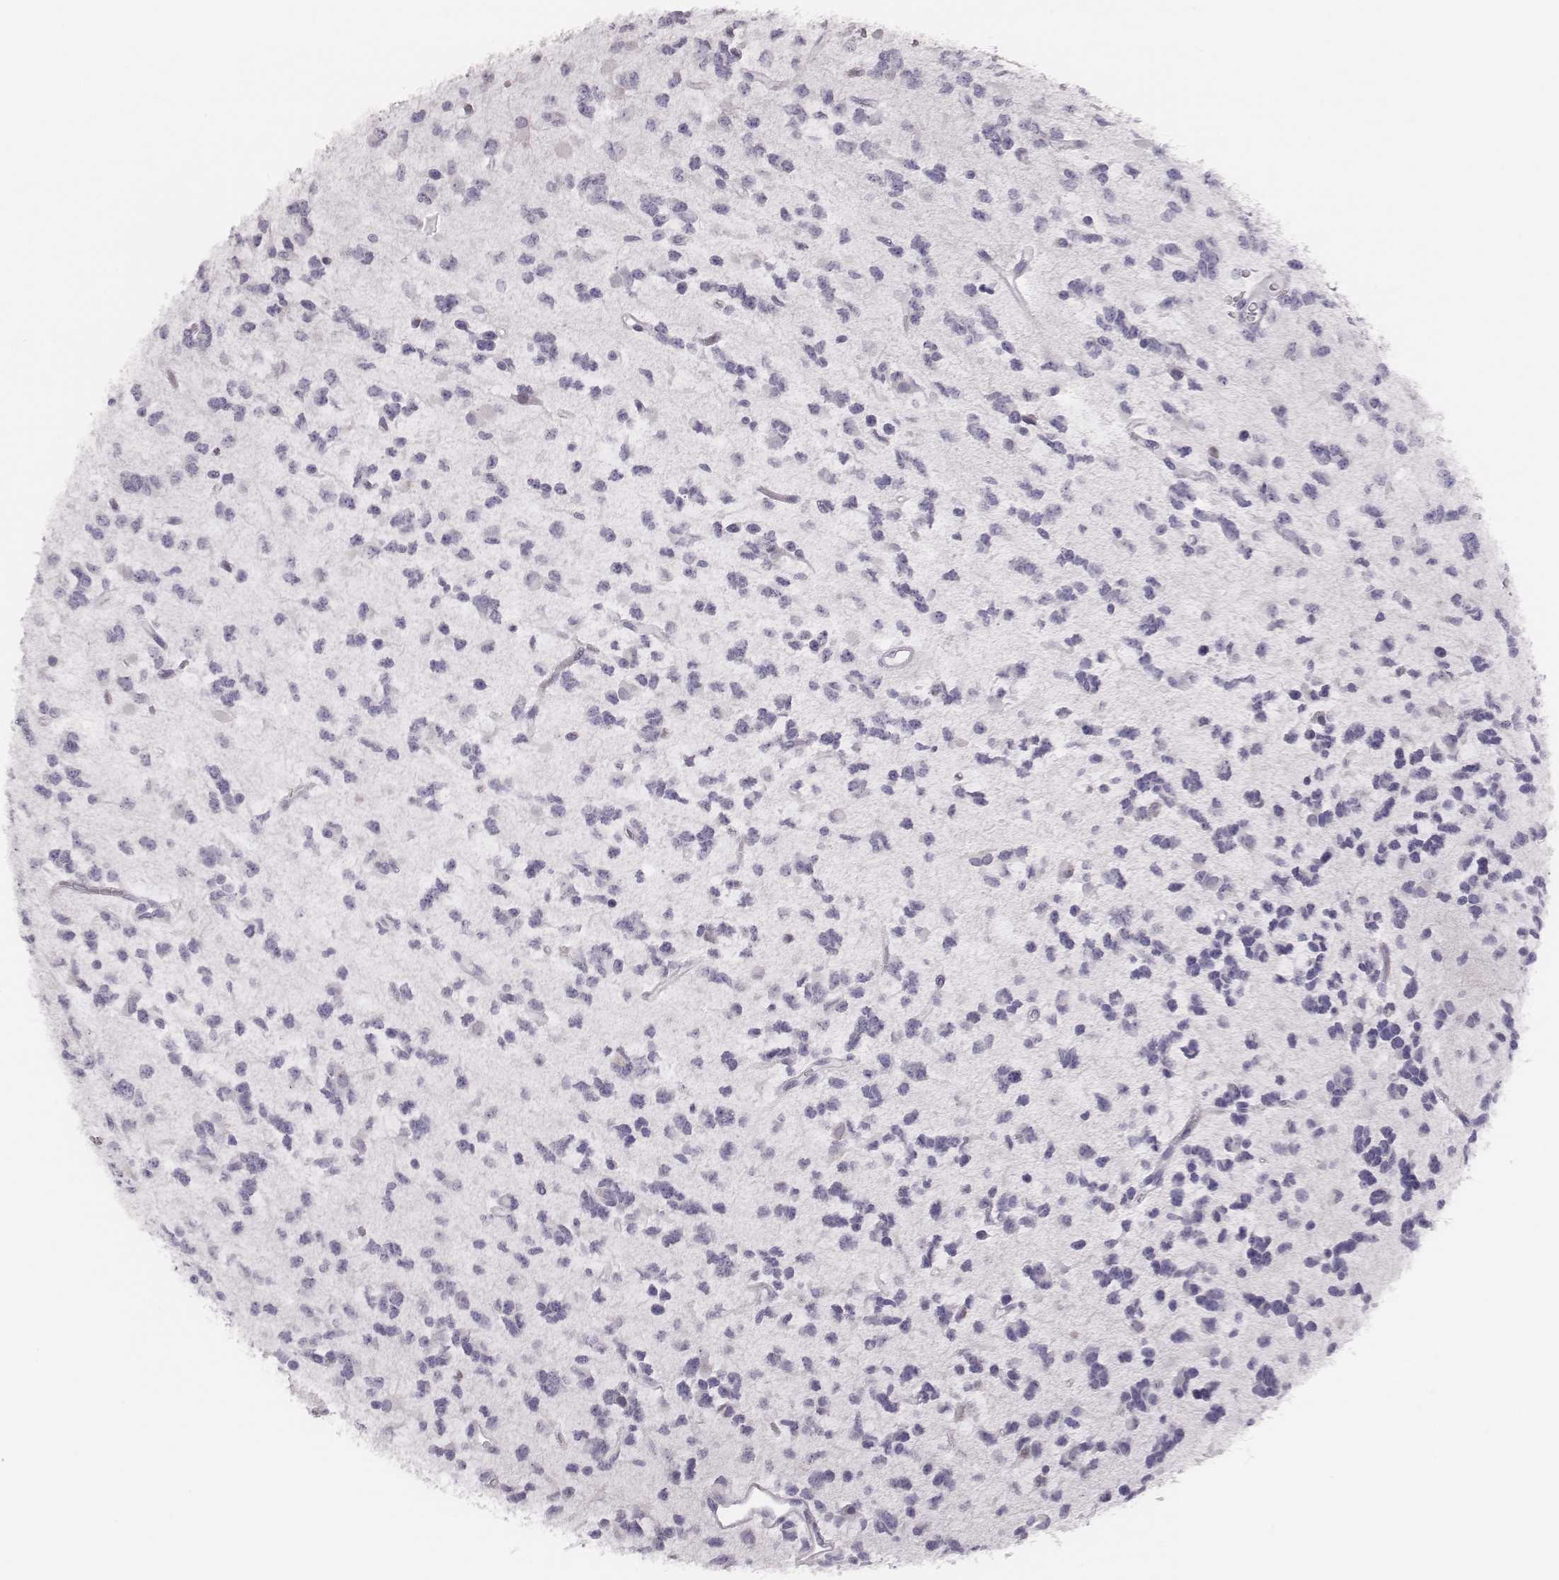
{"staining": {"intensity": "negative", "quantity": "none", "location": "none"}, "tissue": "glioma", "cell_type": "Tumor cells", "image_type": "cancer", "snomed": [{"axis": "morphology", "description": "Glioma, malignant, Low grade"}, {"axis": "topography", "description": "Brain"}], "caption": "Human glioma stained for a protein using immunohistochemistry reveals no staining in tumor cells.", "gene": "H1-6", "patient": {"sex": "female", "age": 45}}